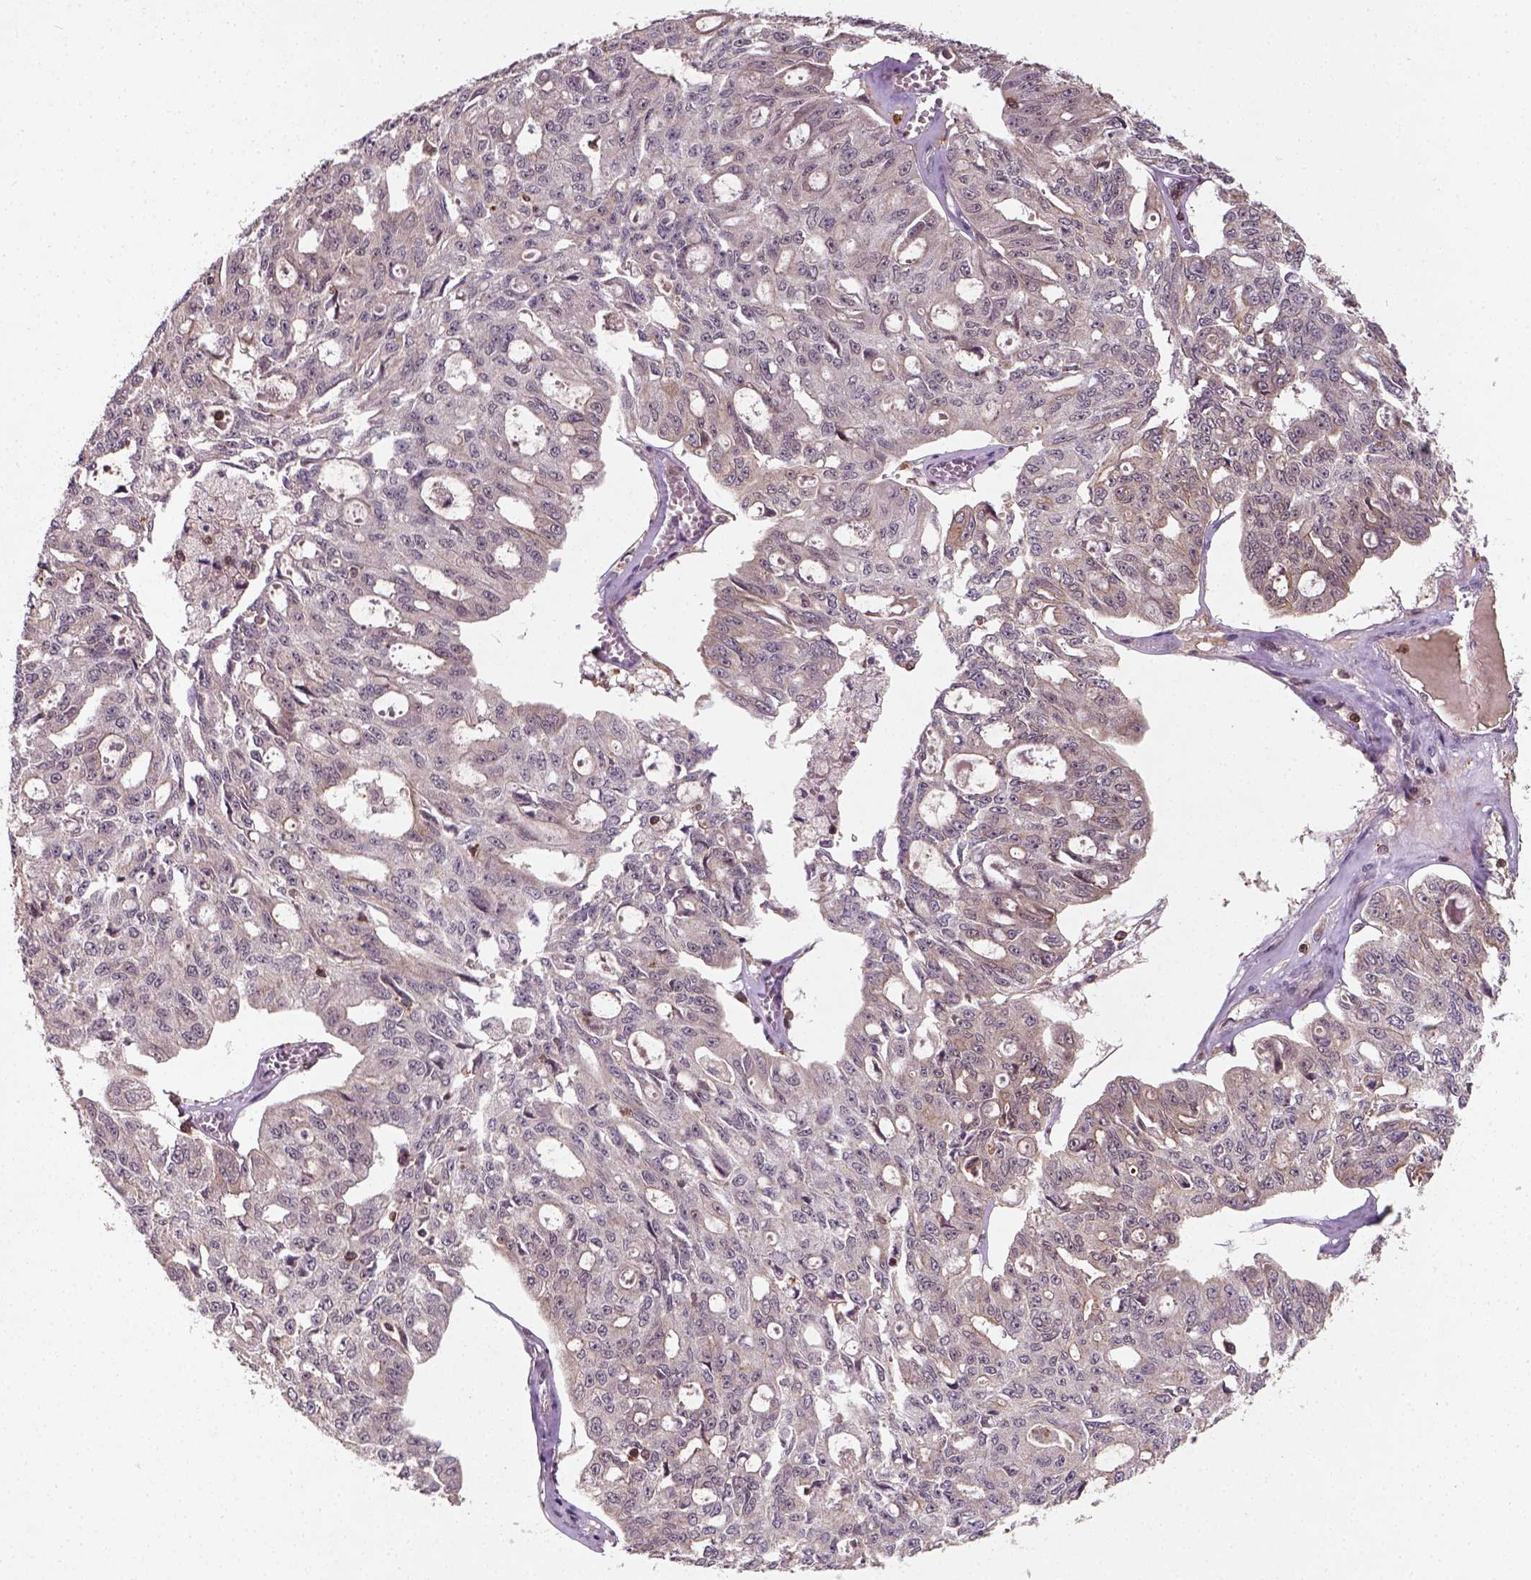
{"staining": {"intensity": "moderate", "quantity": "25%-75%", "location": "cytoplasmic/membranous"}, "tissue": "ovarian cancer", "cell_type": "Tumor cells", "image_type": "cancer", "snomed": [{"axis": "morphology", "description": "Carcinoma, endometroid"}, {"axis": "topography", "description": "Ovary"}], "caption": "Protein staining shows moderate cytoplasmic/membranous staining in approximately 25%-75% of tumor cells in endometroid carcinoma (ovarian). (DAB (3,3'-diaminobenzidine) IHC, brown staining for protein, blue staining for nuclei).", "gene": "CAMKK1", "patient": {"sex": "female", "age": 65}}